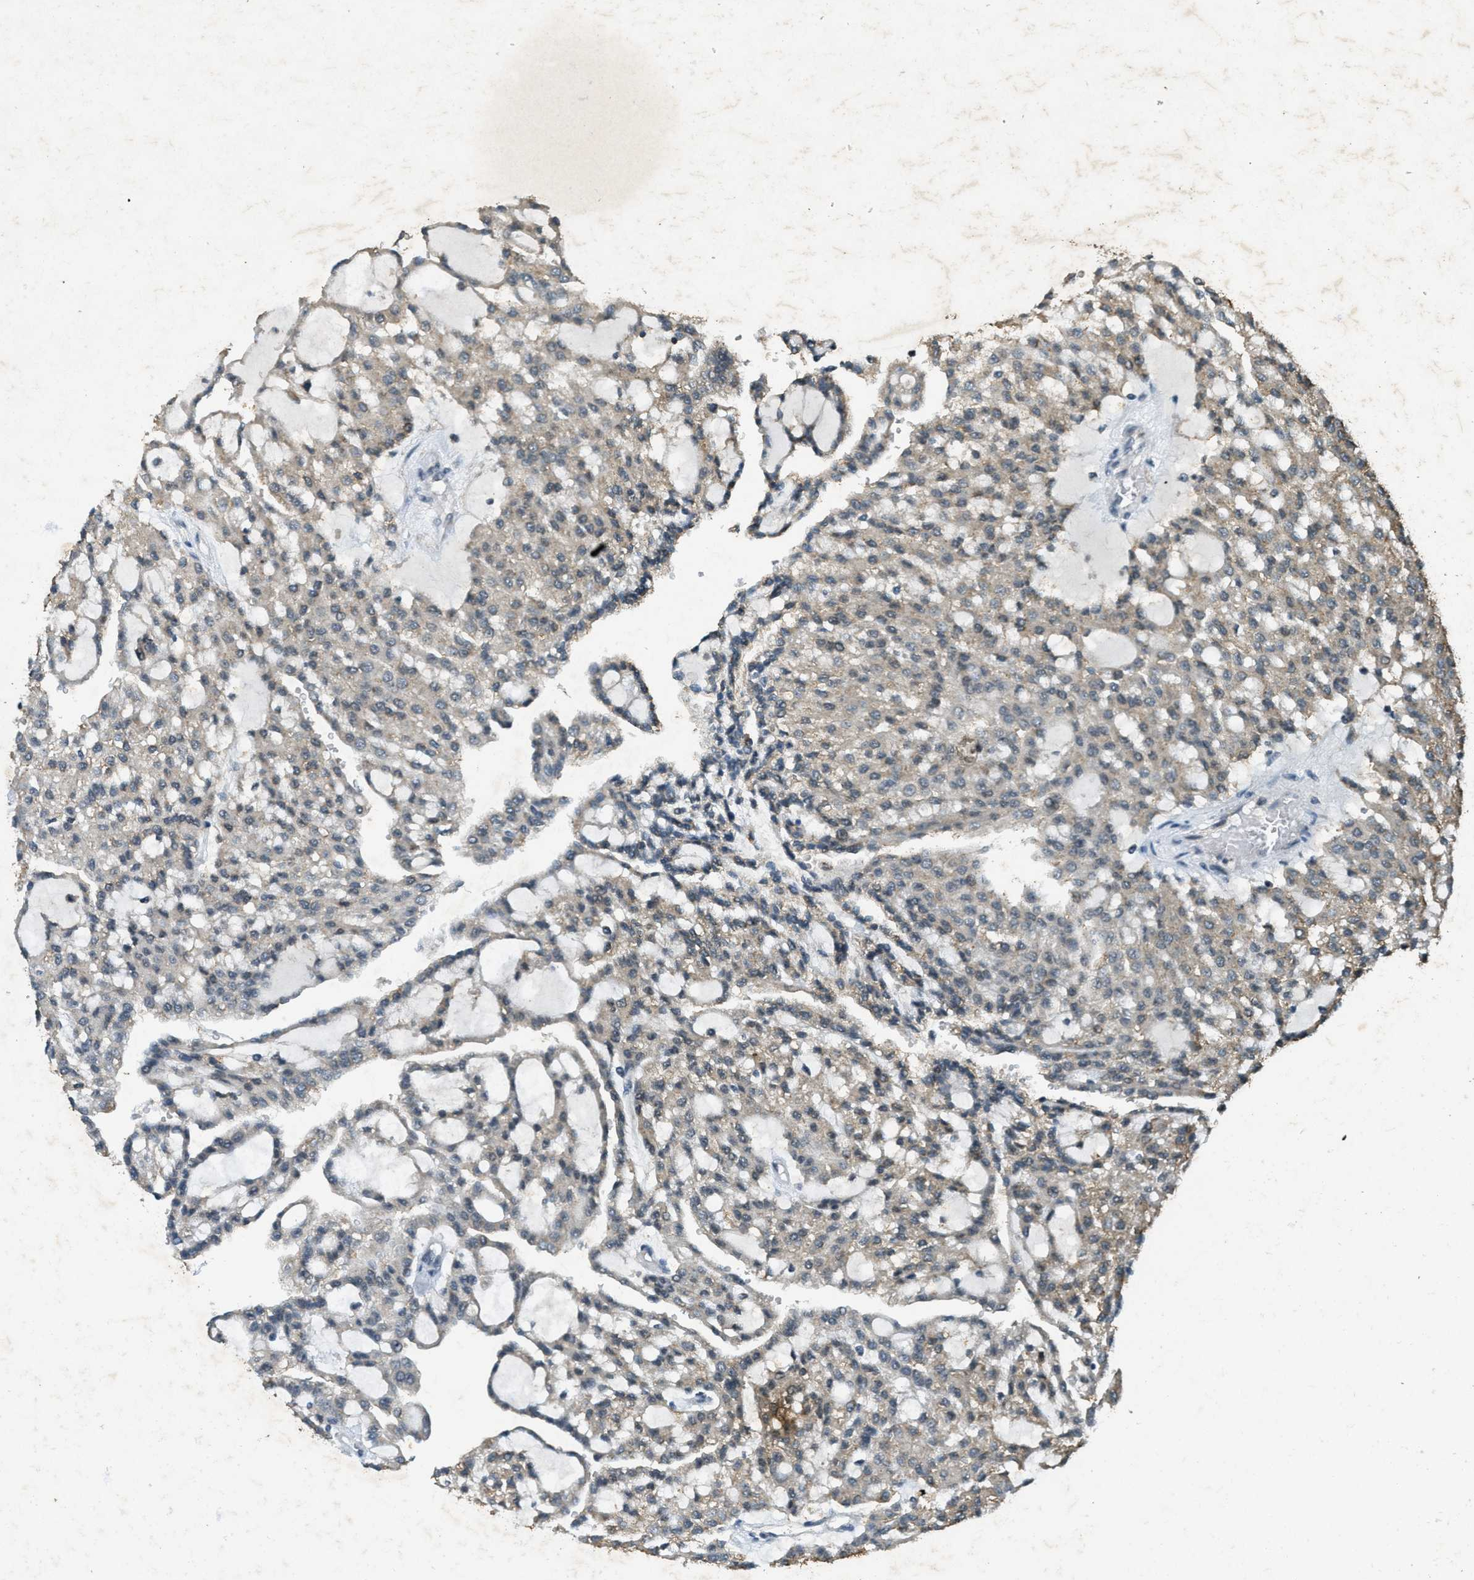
{"staining": {"intensity": "weak", "quantity": "<25%", "location": "cytoplasmic/membranous"}, "tissue": "renal cancer", "cell_type": "Tumor cells", "image_type": "cancer", "snomed": [{"axis": "morphology", "description": "Adenocarcinoma, NOS"}, {"axis": "topography", "description": "Kidney"}], "caption": "There is no significant staining in tumor cells of adenocarcinoma (renal). The staining is performed using DAB (3,3'-diaminobenzidine) brown chromogen with nuclei counter-stained in using hematoxylin.", "gene": "TCF20", "patient": {"sex": "male", "age": 63}}